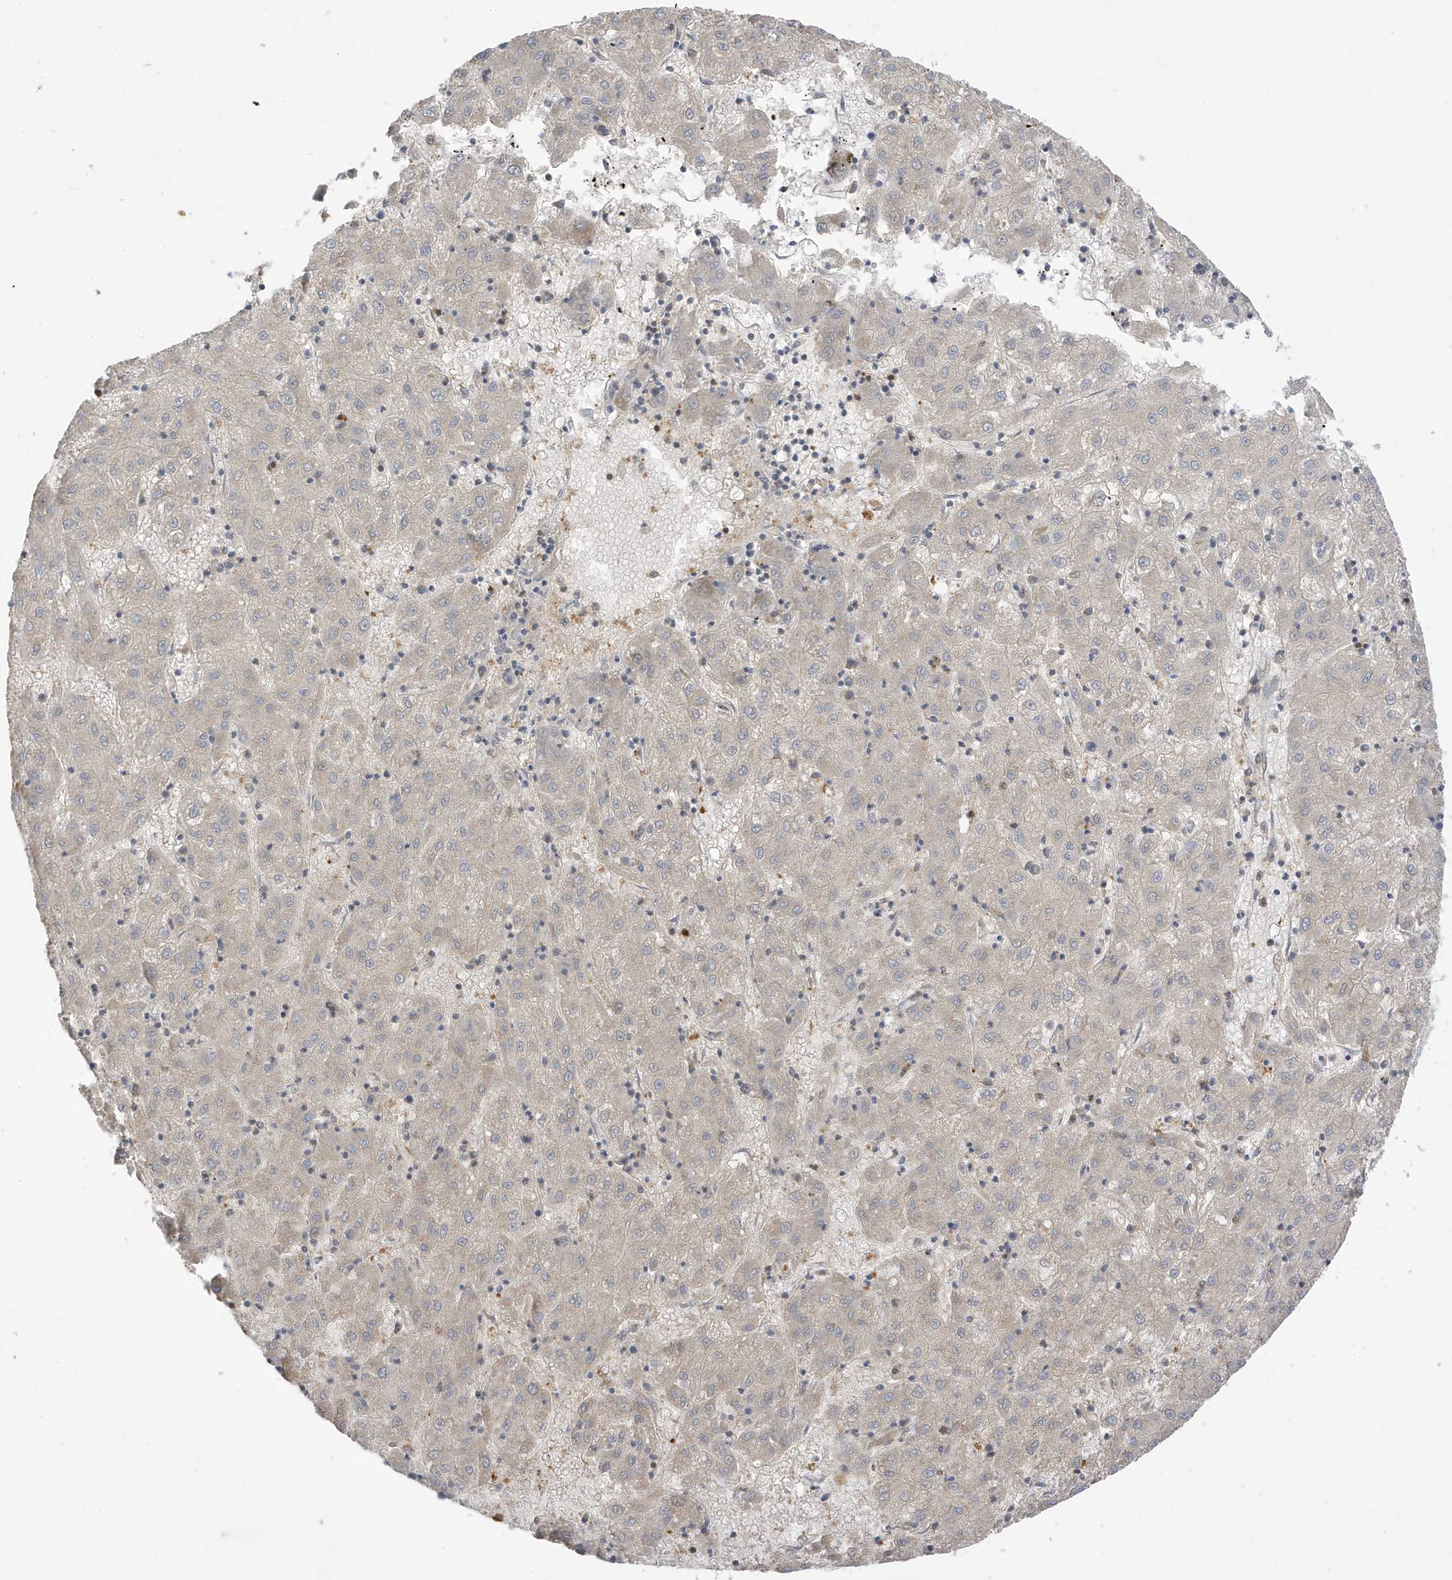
{"staining": {"intensity": "negative", "quantity": "none", "location": "none"}, "tissue": "liver cancer", "cell_type": "Tumor cells", "image_type": "cancer", "snomed": [{"axis": "morphology", "description": "Carcinoma, Hepatocellular, NOS"}, {"axis": "topography", "description": "Liver"}], "caption": "Immunohistochemistry (IHC) of human liver cancer displays no positivity in tumor cells.", "gene": "TAB3", "patient": {"sex": "male", "age": 72}}